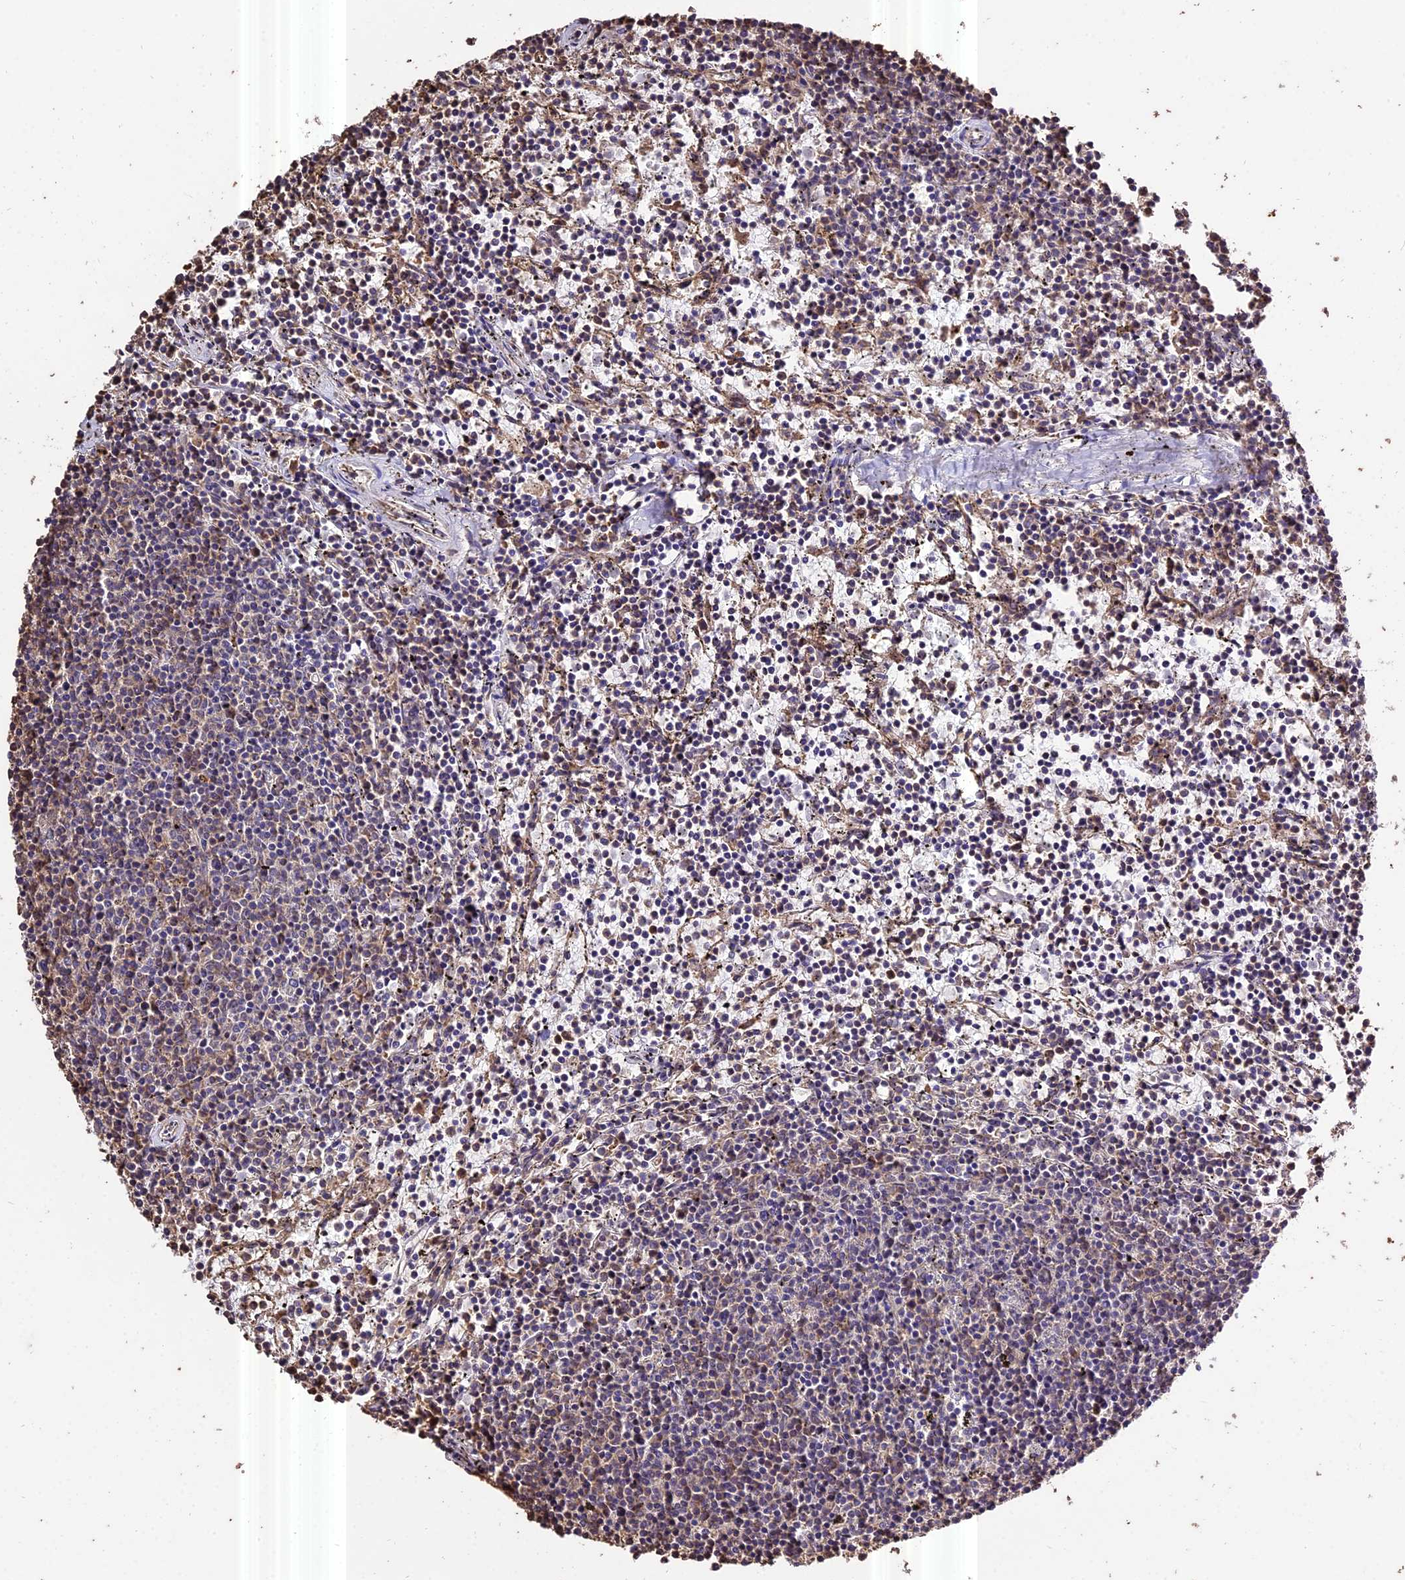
{"staining": {"intensity": "negative", "quantity": "none", "location": "none"}, "tissue": "lymphoma", "cell_type": "Tumor cells", "image_type": "cancer", "snomed": [{"axis": "morphology", "description": "Malignant lymphoma, non-Hodgkin's type, Low grade"}, {"axis": "topography", "description": "Spleen"}], "caption": "Tumor cells are negative for protein expression in human low-grade malignant lymphoma, non-Hodgkin's type.", "gene": "PGPEP1L", "patient": {"sex": "female", "age": 50}}